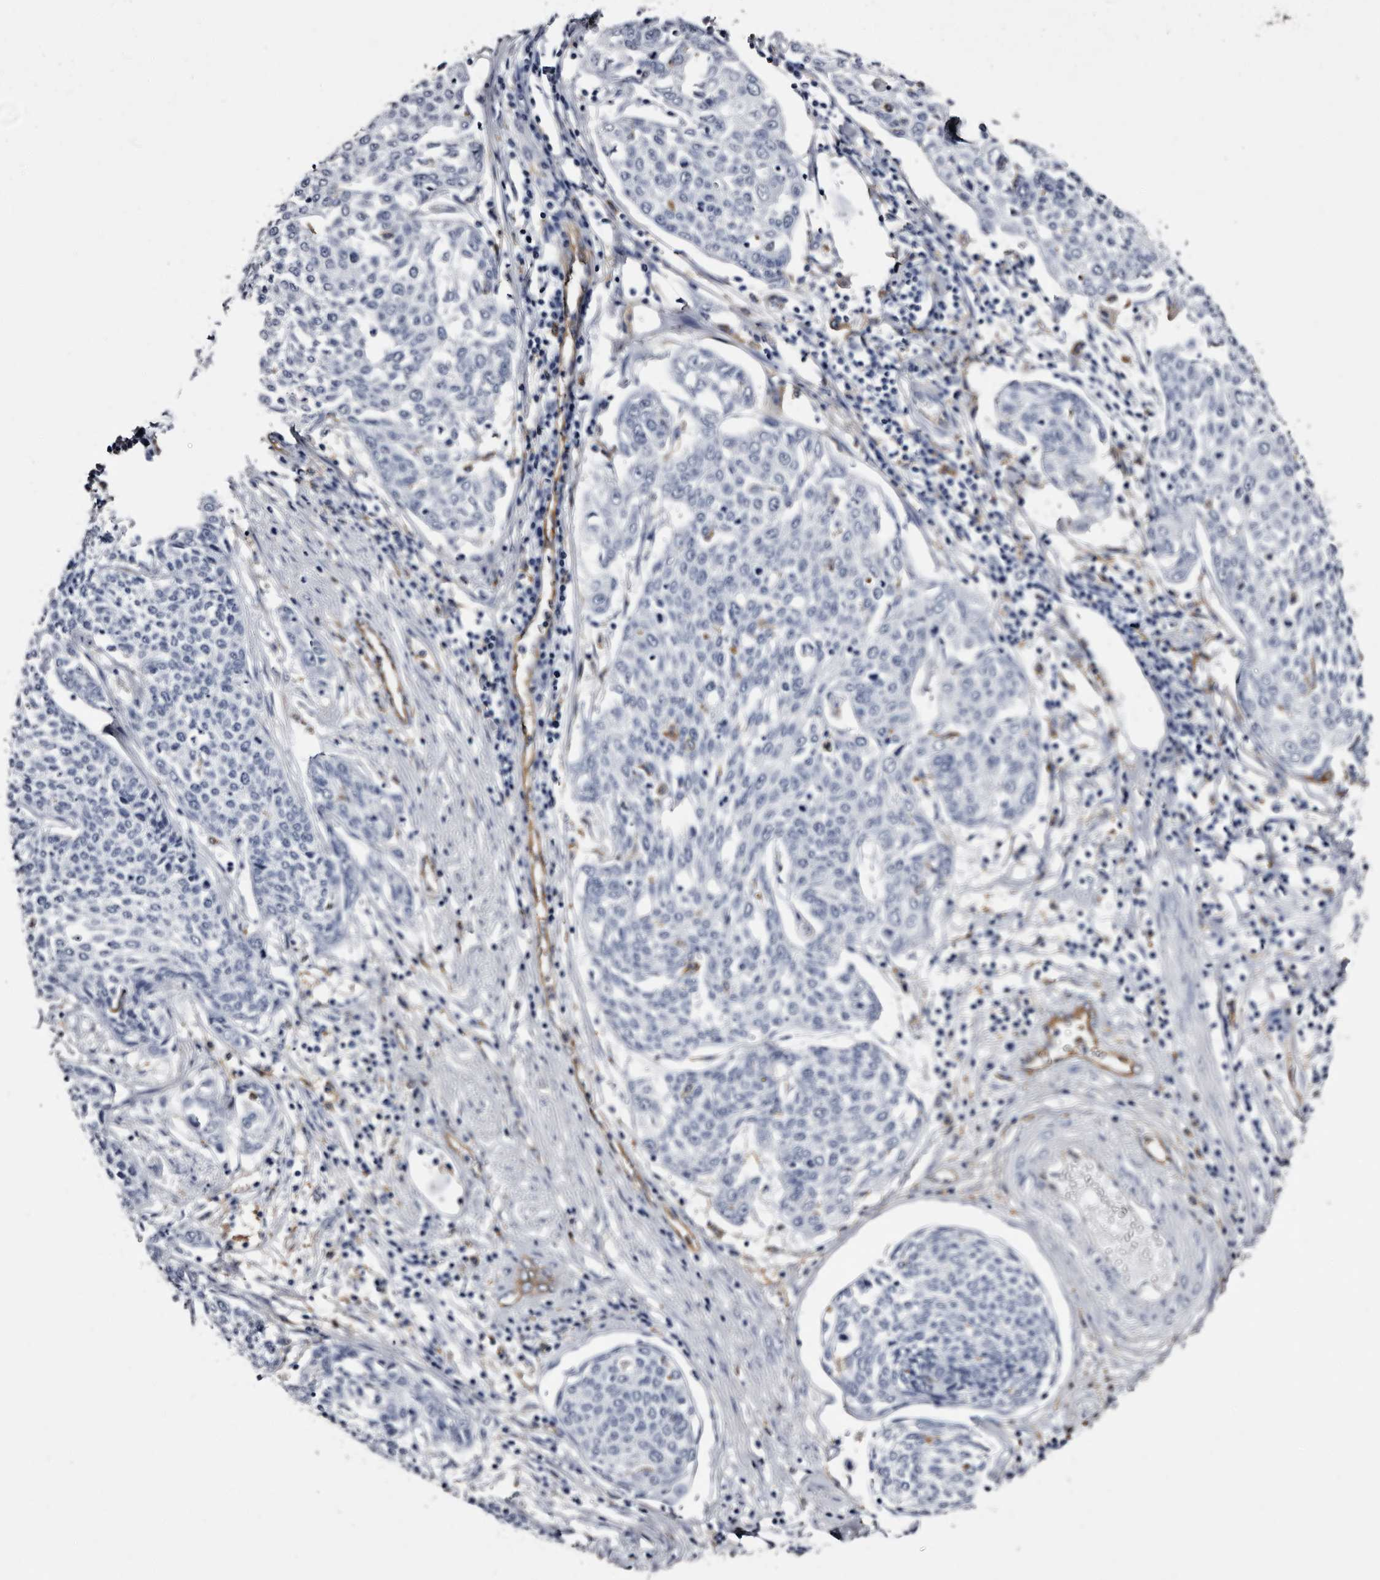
{"staining": {"intensity": "negative", "quantity": "none", "location": "none"}, "tissue": "cervical cancer", "cell_type": "Tumor cells", "image_type": "cancer", "snomed": [{"axis": "morphology", "description": "Squamous cell carcinoma, NOS"}, {"axis": "topography", "description": "Cervix"}], "caption": "Cervical squamous cell carcinoma was stained to show a protein in brown. There is no significant staining in tumor cells. (Stains: DAB immunohistochemistry with hematoxylin counter stain, Microscopy: brightfield microscopy at high magnification).", "gene": "EPB41L3", "patient": {"sex": "female", "age": 34}}